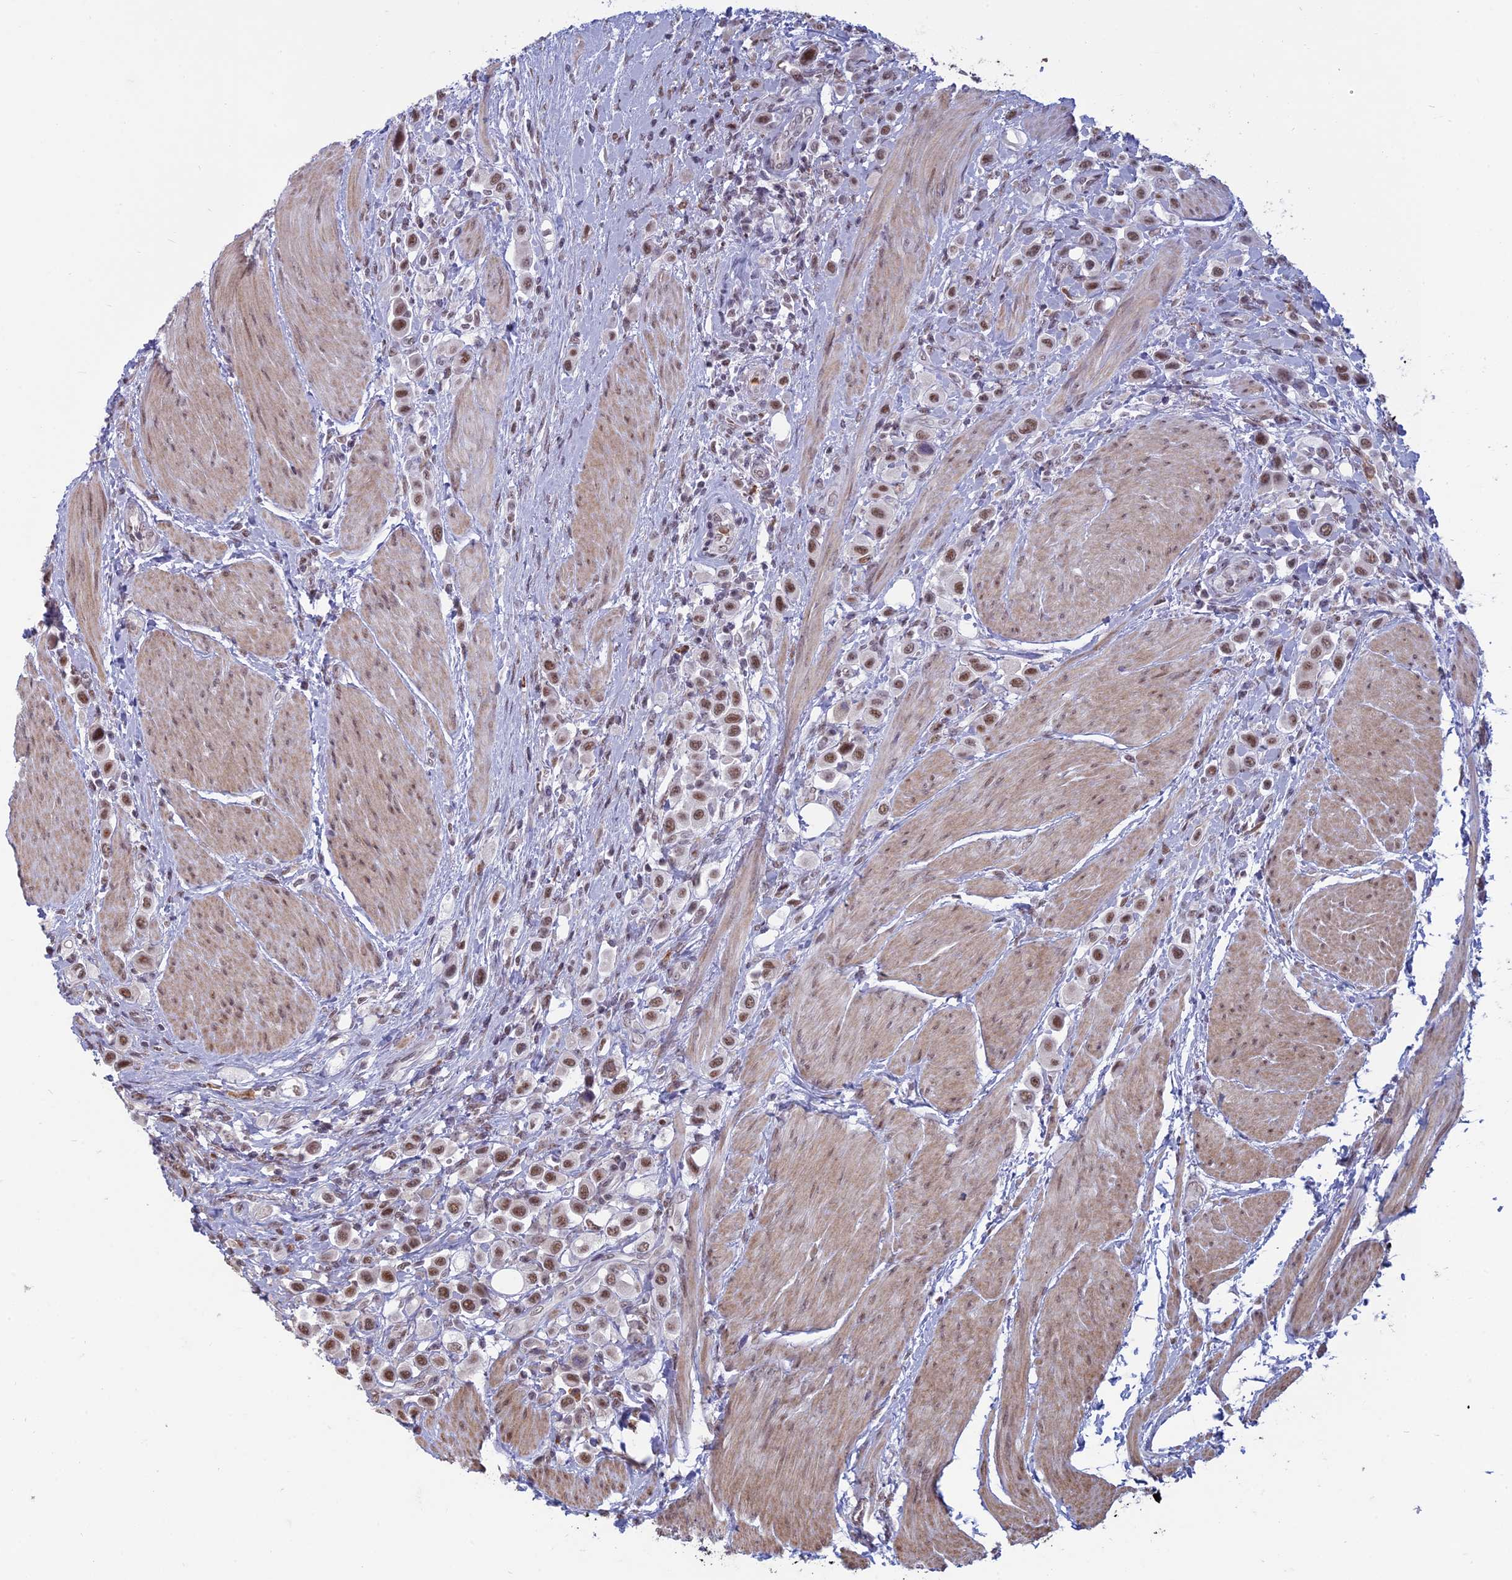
{"staining": {"intensity": "moderate", "quantity": ">75%", "location": "nuclear"}, "tissue": "urothelial cancer", "cell_type": "Tumor cells", "image_type": "cancer", "snomed": [{"axis": "morphology", "description": "Urothelial carcinoma, High grade"}, {"axis": "topography", "description": "Urinary bladder"}], "caption": "Approximately >75% of tumor cells in human urothelial cancer show moderate nuclear protein staining as visualized by brown immunohistochemical staining.", "gene": "MFAP1", "patient": {"sex": "male", "age": 50}}